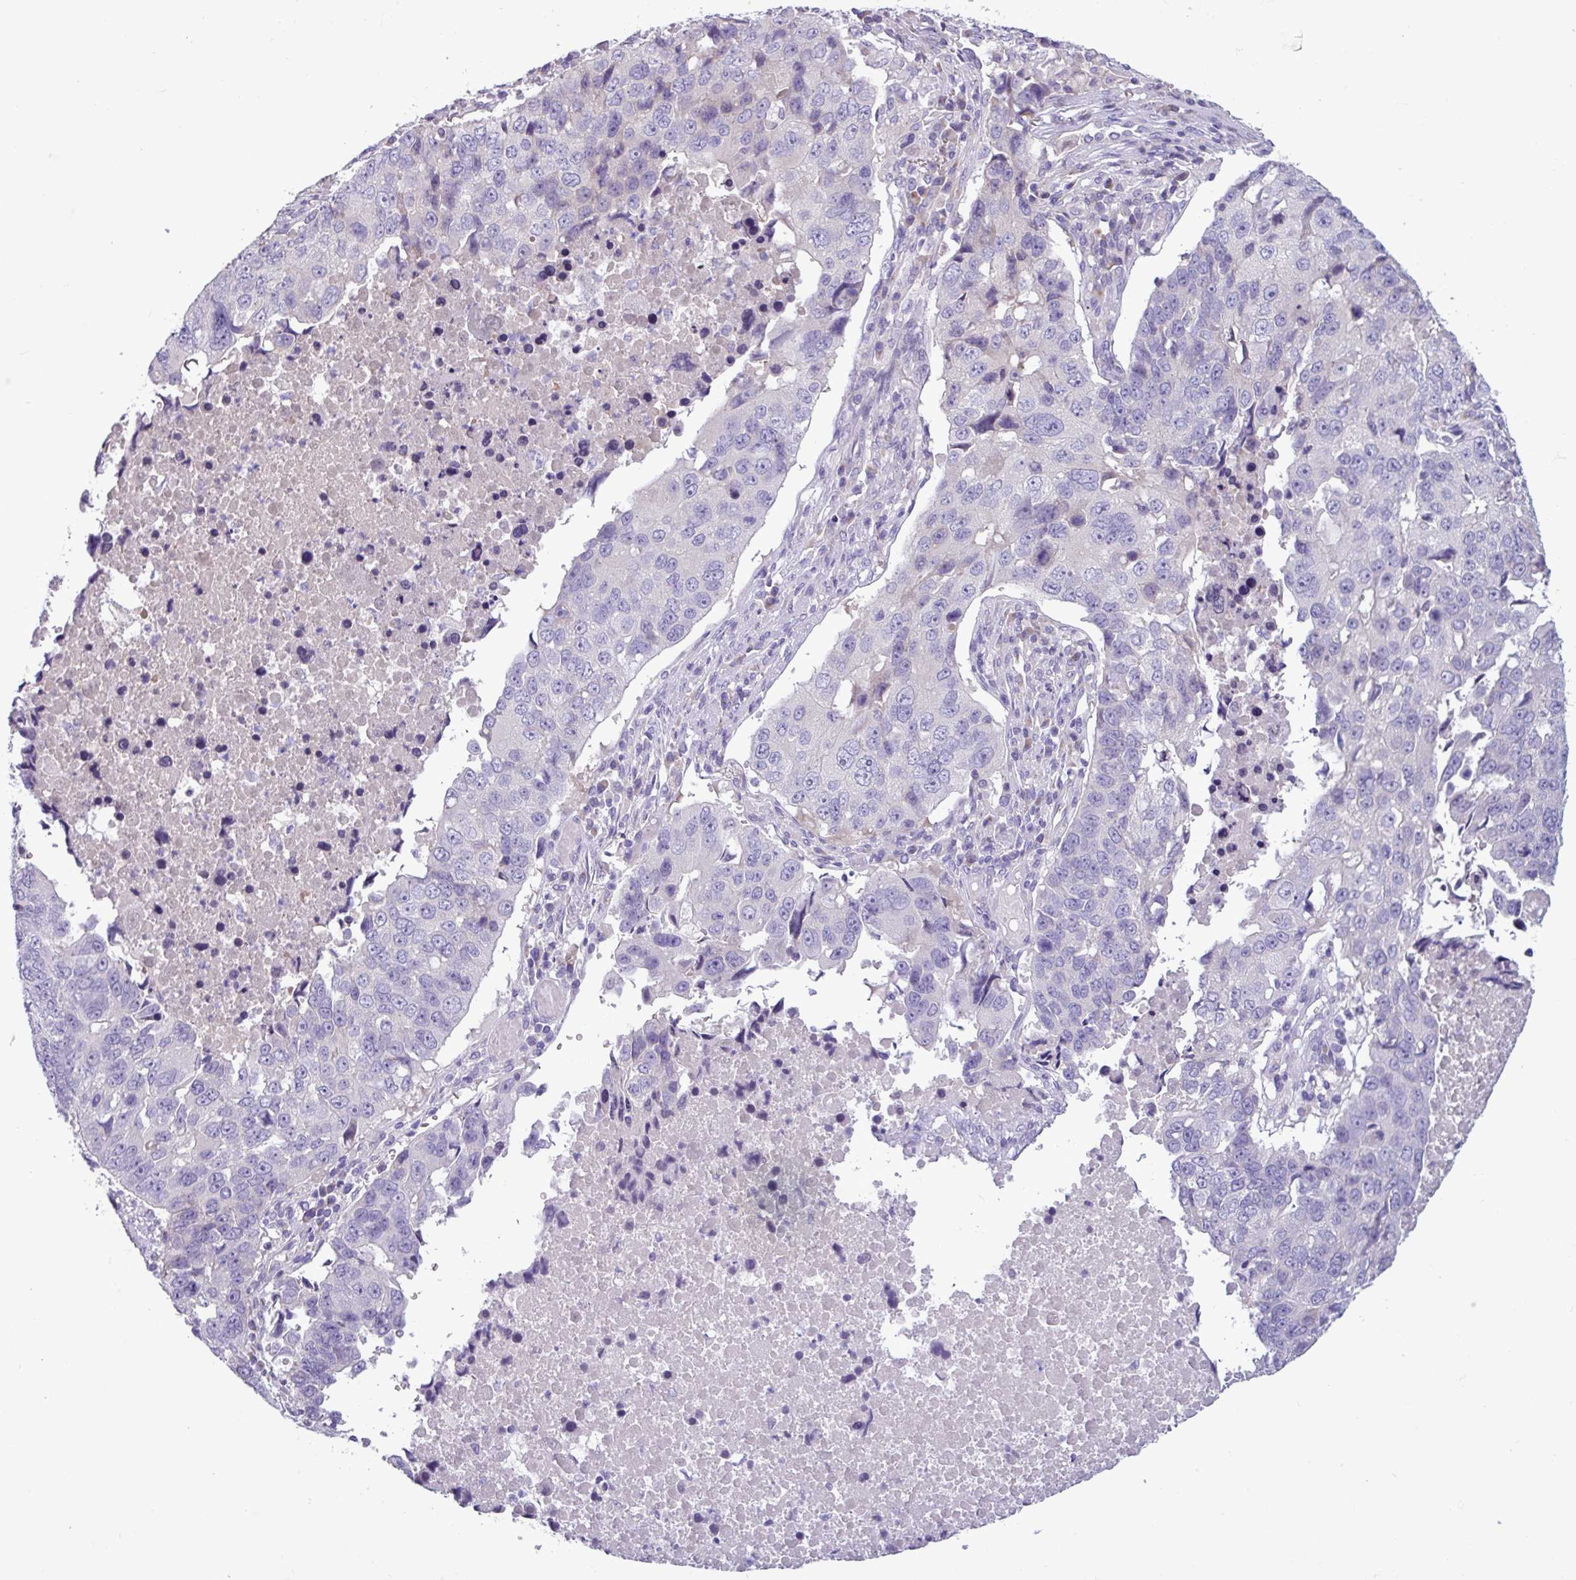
{"staining": {"intensity": "negative", "quantity": "none", "location": "none"}, "tissue": "lung cancer", "cell_type": "Tumor cells", "image_type": "cancer", "snomed": [{"axis": "morphology", "description": "Squamous cell carcinoma, NOS"}, {"axis": "topography", "description": "Lung"}], "caption": "DAB (3,3'-diaminobenzidine) immunohistochemical staining of lung squamous cell carcinoma displays no significant positivity in tumor cells.", "gene": "STIMATE", "patient": {"sex": "female", "age": 66}}